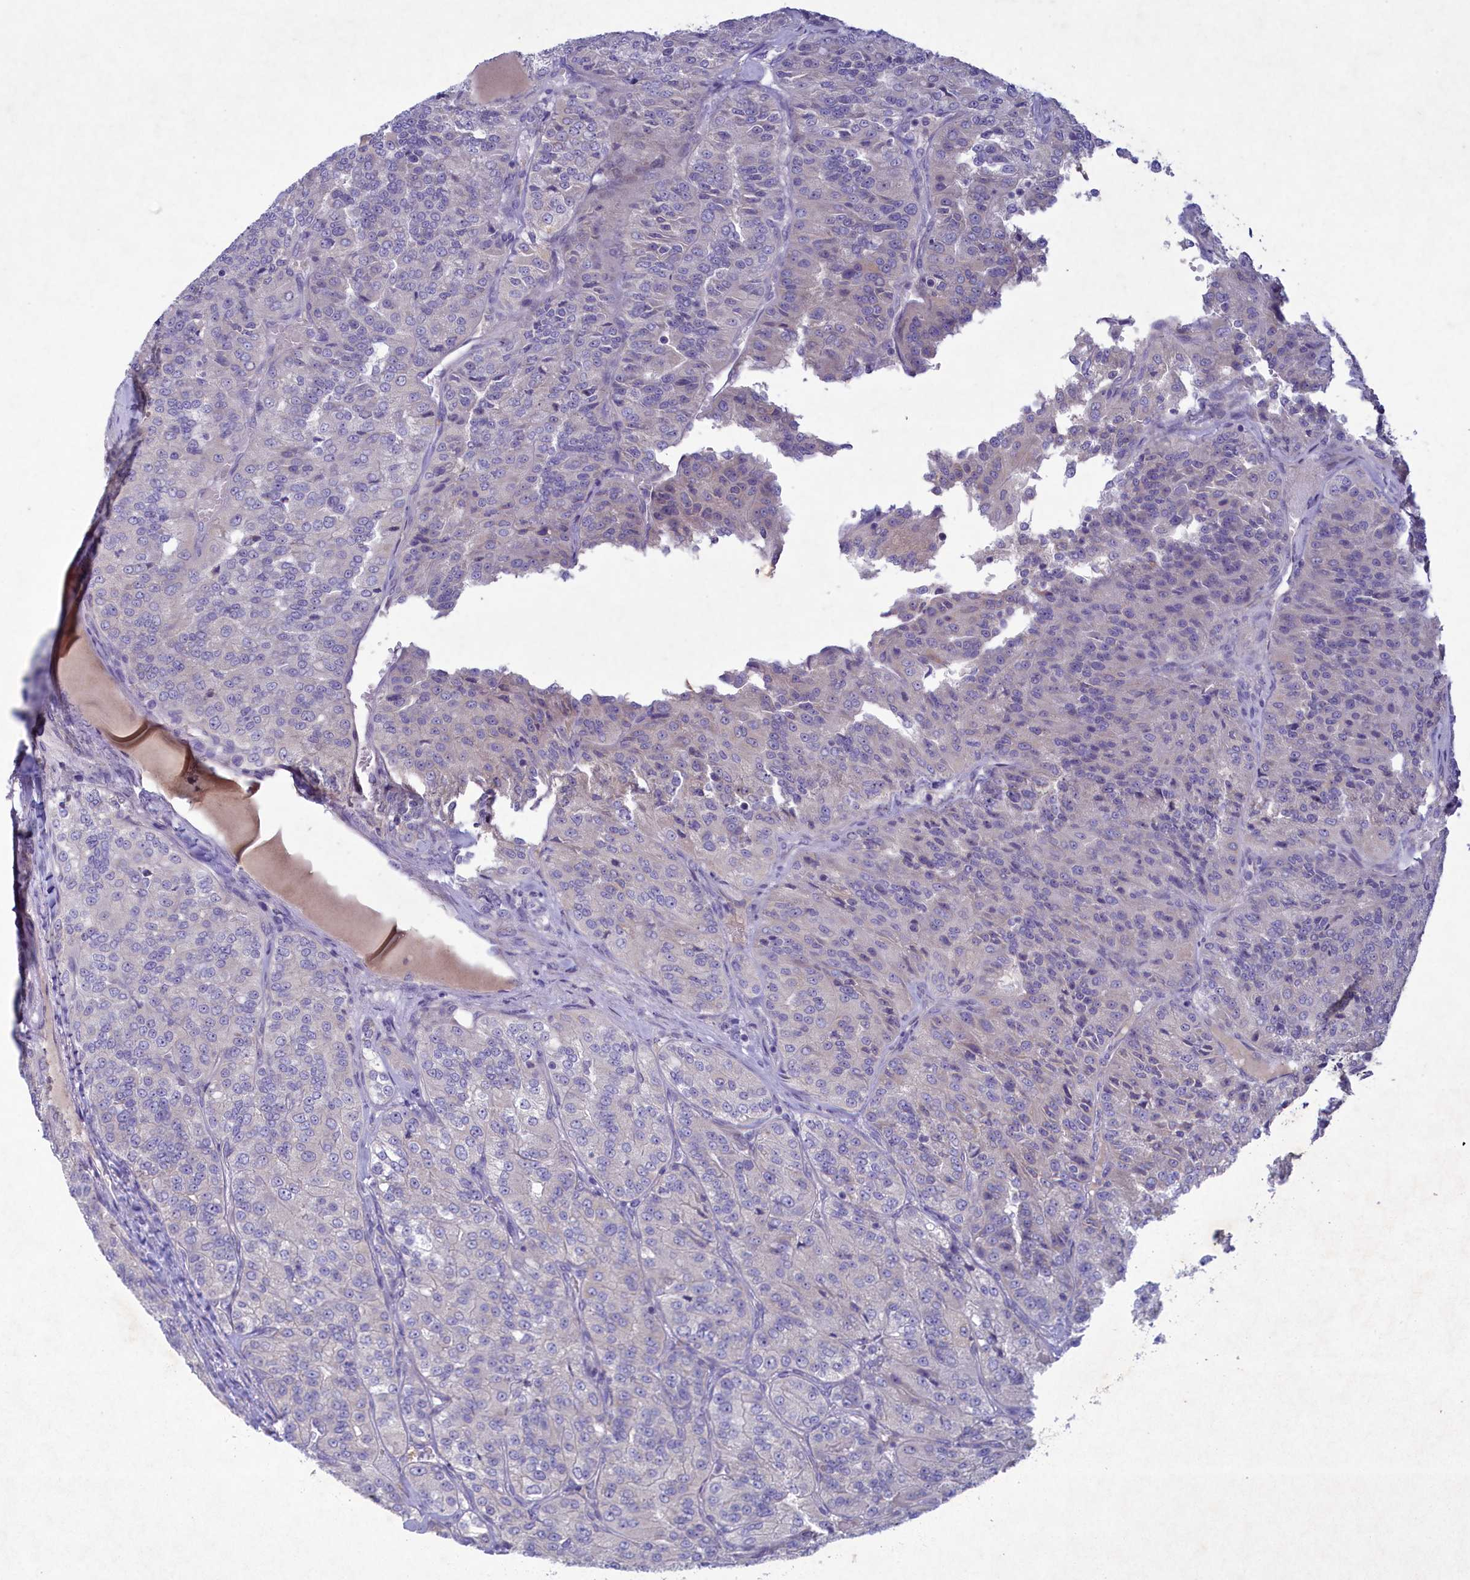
{"staining": {"intensity": "negative", "quantity": "none", "location": "none"}, "tissue": "renal cancer", "cell_type": "Tumor cells", "image_type": "cancer", "snomed": [{"axis": "morphology", "description": "Adenocarcinoma, NOS"}, {"axis": "topography", "description": "Kidney"}], "caption": "The IHC image has no significant positivity in tumor cells of renal cancer tissue. Brightfield microscopy of IHC stained with DAB (3,3'-diaminobenzidine) (brown) and hematoxylin (blue), captured at high magnification.", "gene": "PLEKHG6", "patient": {"sex": "female", "age": 63}}